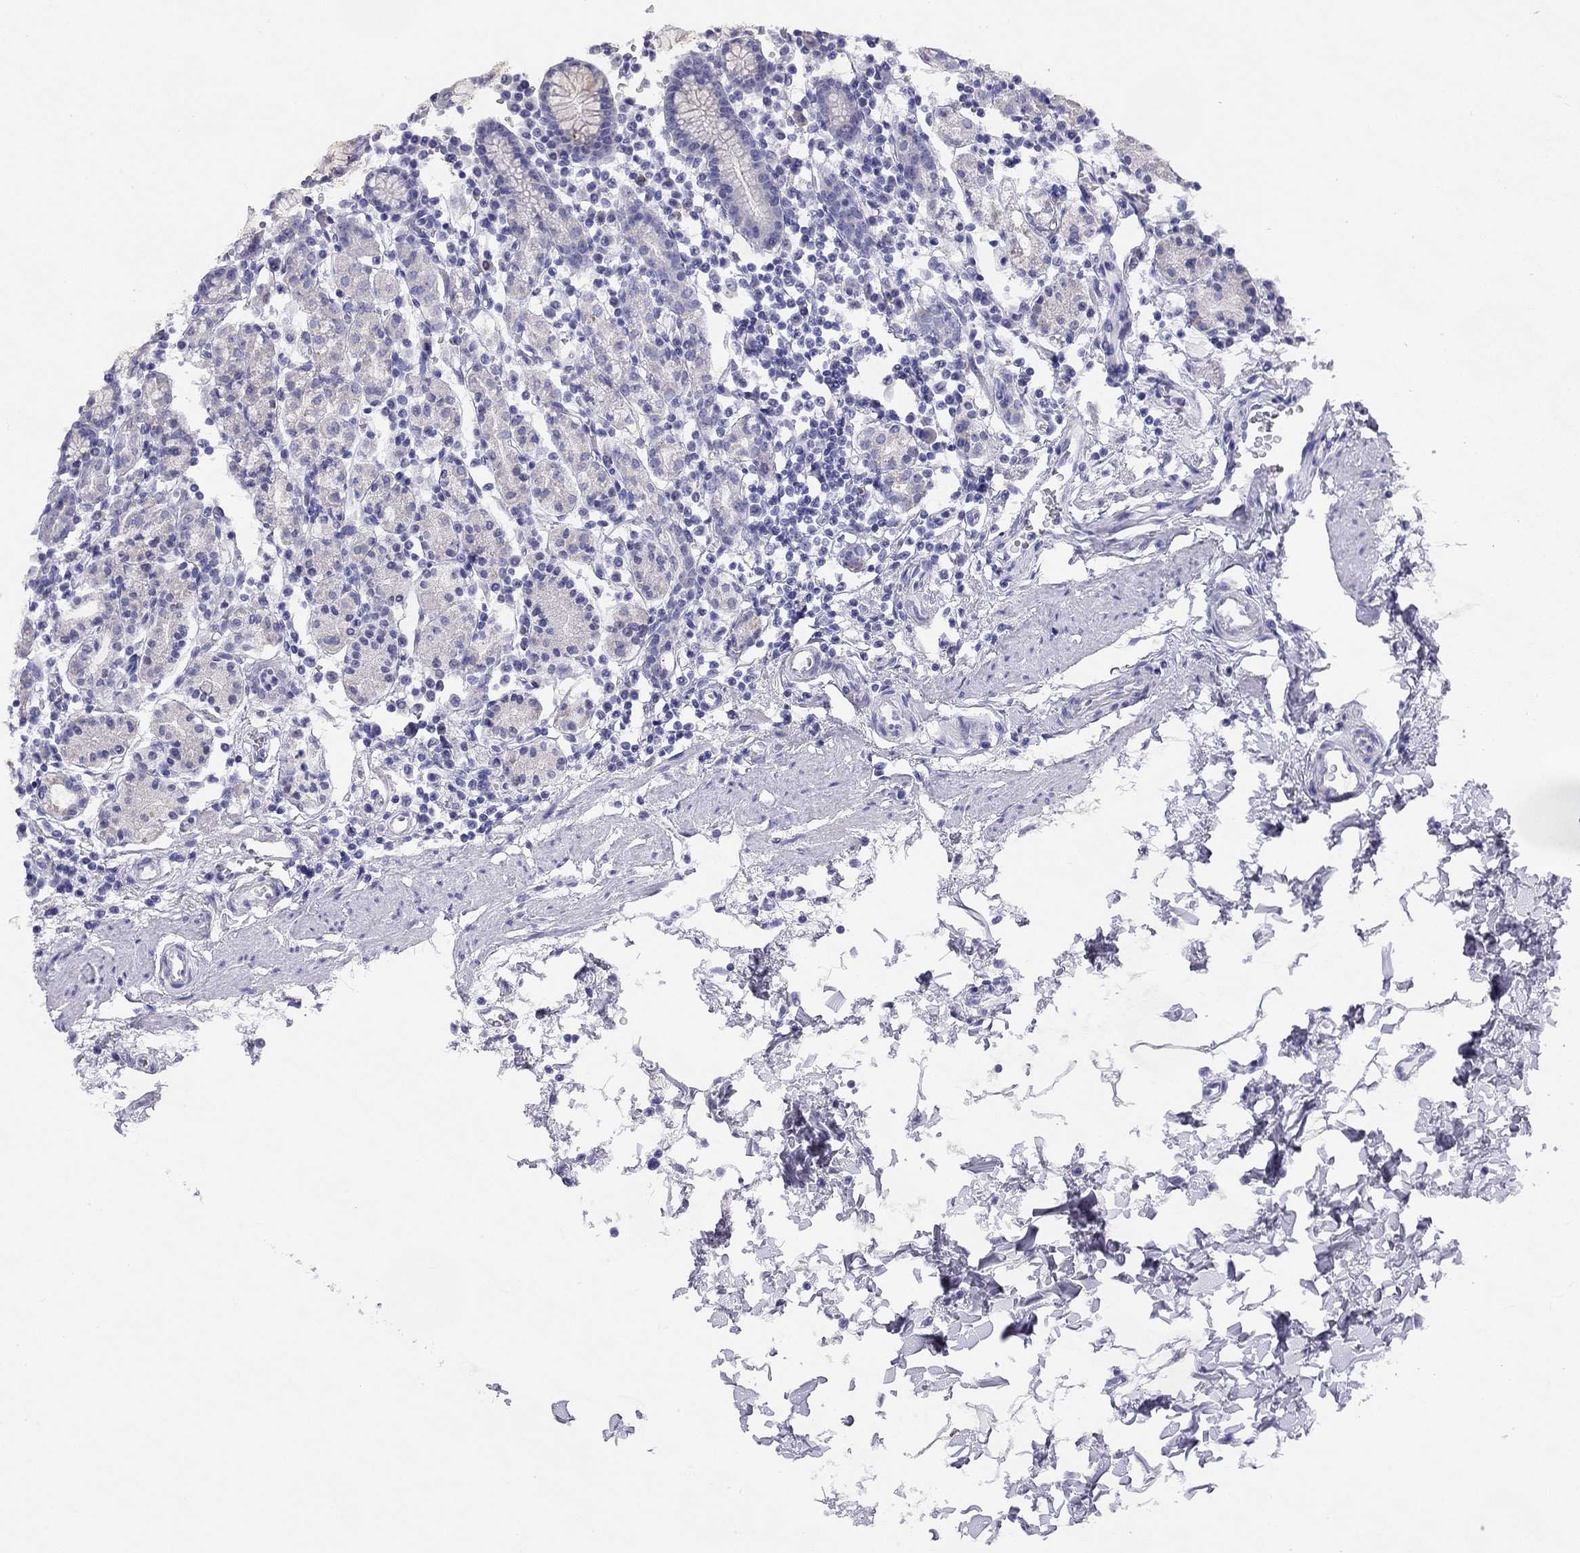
{"staining": {"intensity": "negative", "quantity": "none", "location": "none"}, "tissue": "stomach", "cell_type": "Glandular cells", "image_type": "normal", "snomed": [{"axis": "morphology", "description": "Normal tissue, NOS"}, {"axis": "topography", "description": "Stomach, upper"}, {"axis": "topography", "description": "Stomach"}], "caption": "Glandular cells show no significant protein positivity in normal stomach. (DAB (3,3'-diaminobenzidine) IHC with hematoxylin counter stain).", "gene": "LRIT2", "patient": {"sex": "male", "age": 62}}